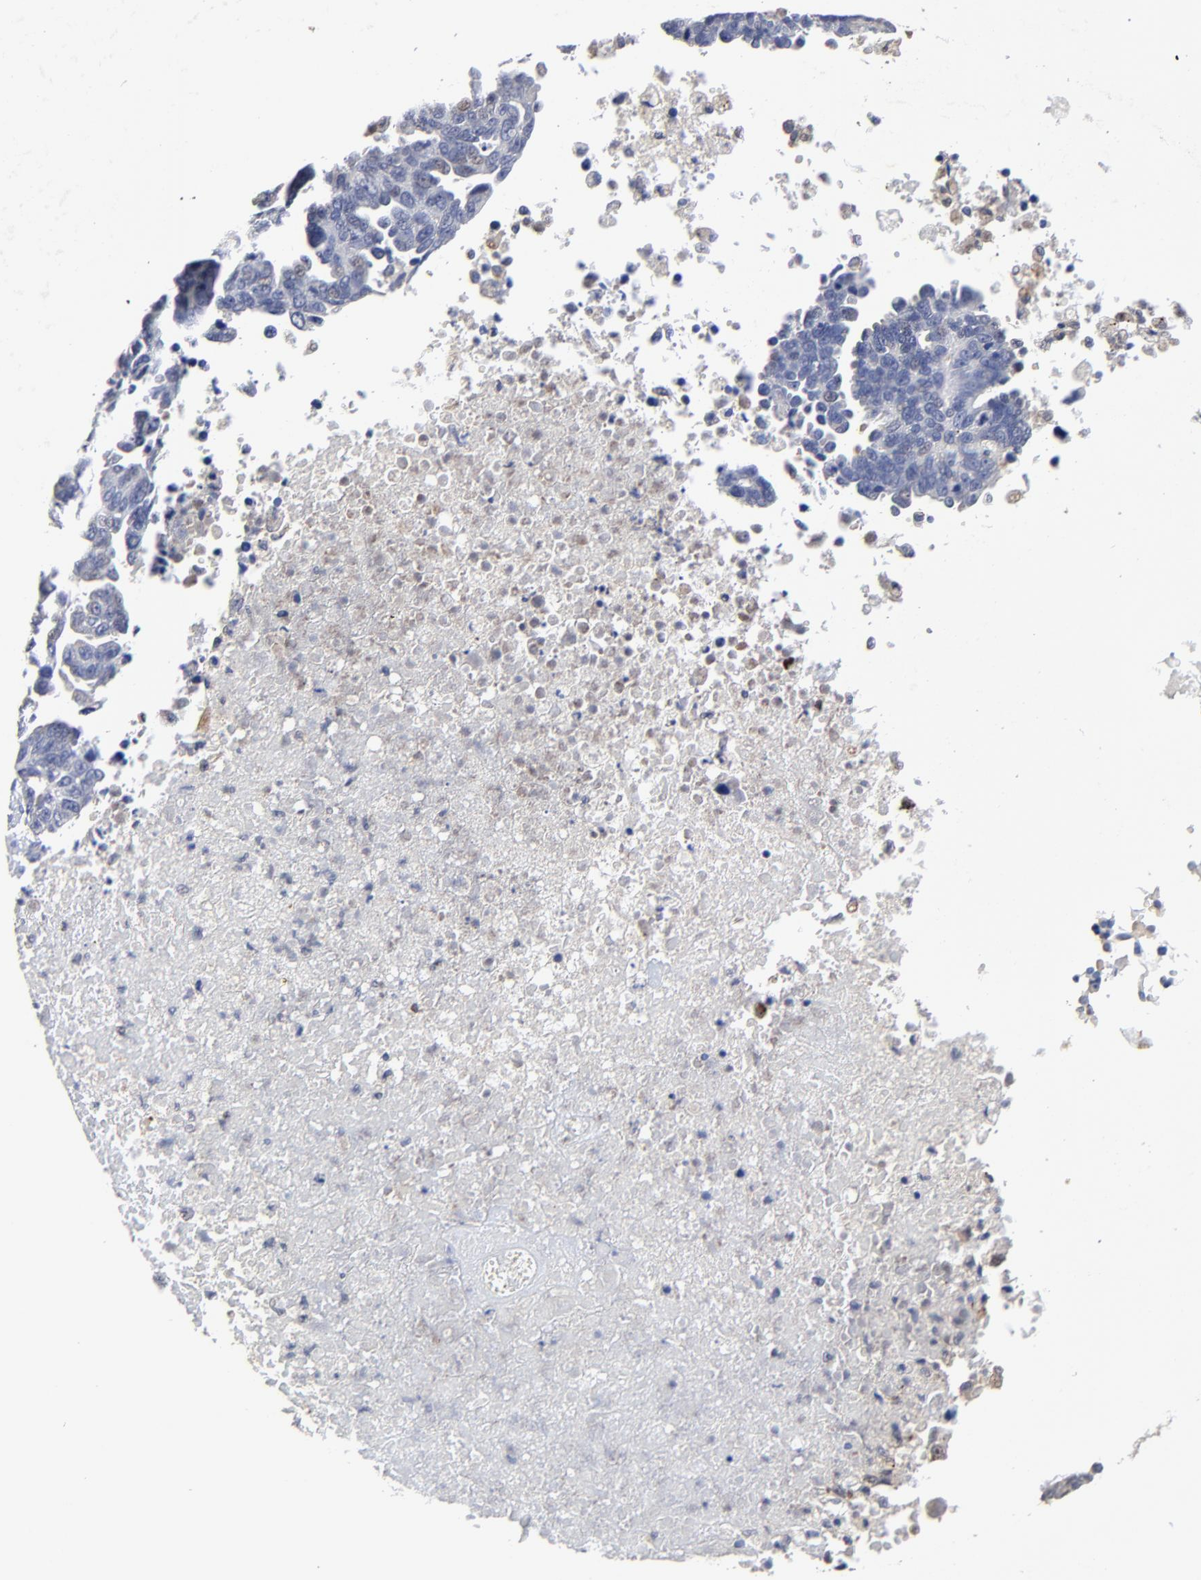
{"staining": {"intensity": "weak", "quantity": "<25%", "location": "nuclear"}, "tissue": "ovarian cancer", "cell_type": "Tumor cells", "image_type": "cancer", "snomed": [{"axis": "morphology", "description": "Carcinoma, endometroid"}, {"axis": "morphology", "description": "Cystadenocarcinoma, serous, NOS"}, {"axis": "topography", "description": "Ovary"}], "caption": "Immunohistochemistry of ovarian cancer reveals no expression in tumor cells.", "gene": "LGALS3", "patient": {"sex": "female", "age": 45}}